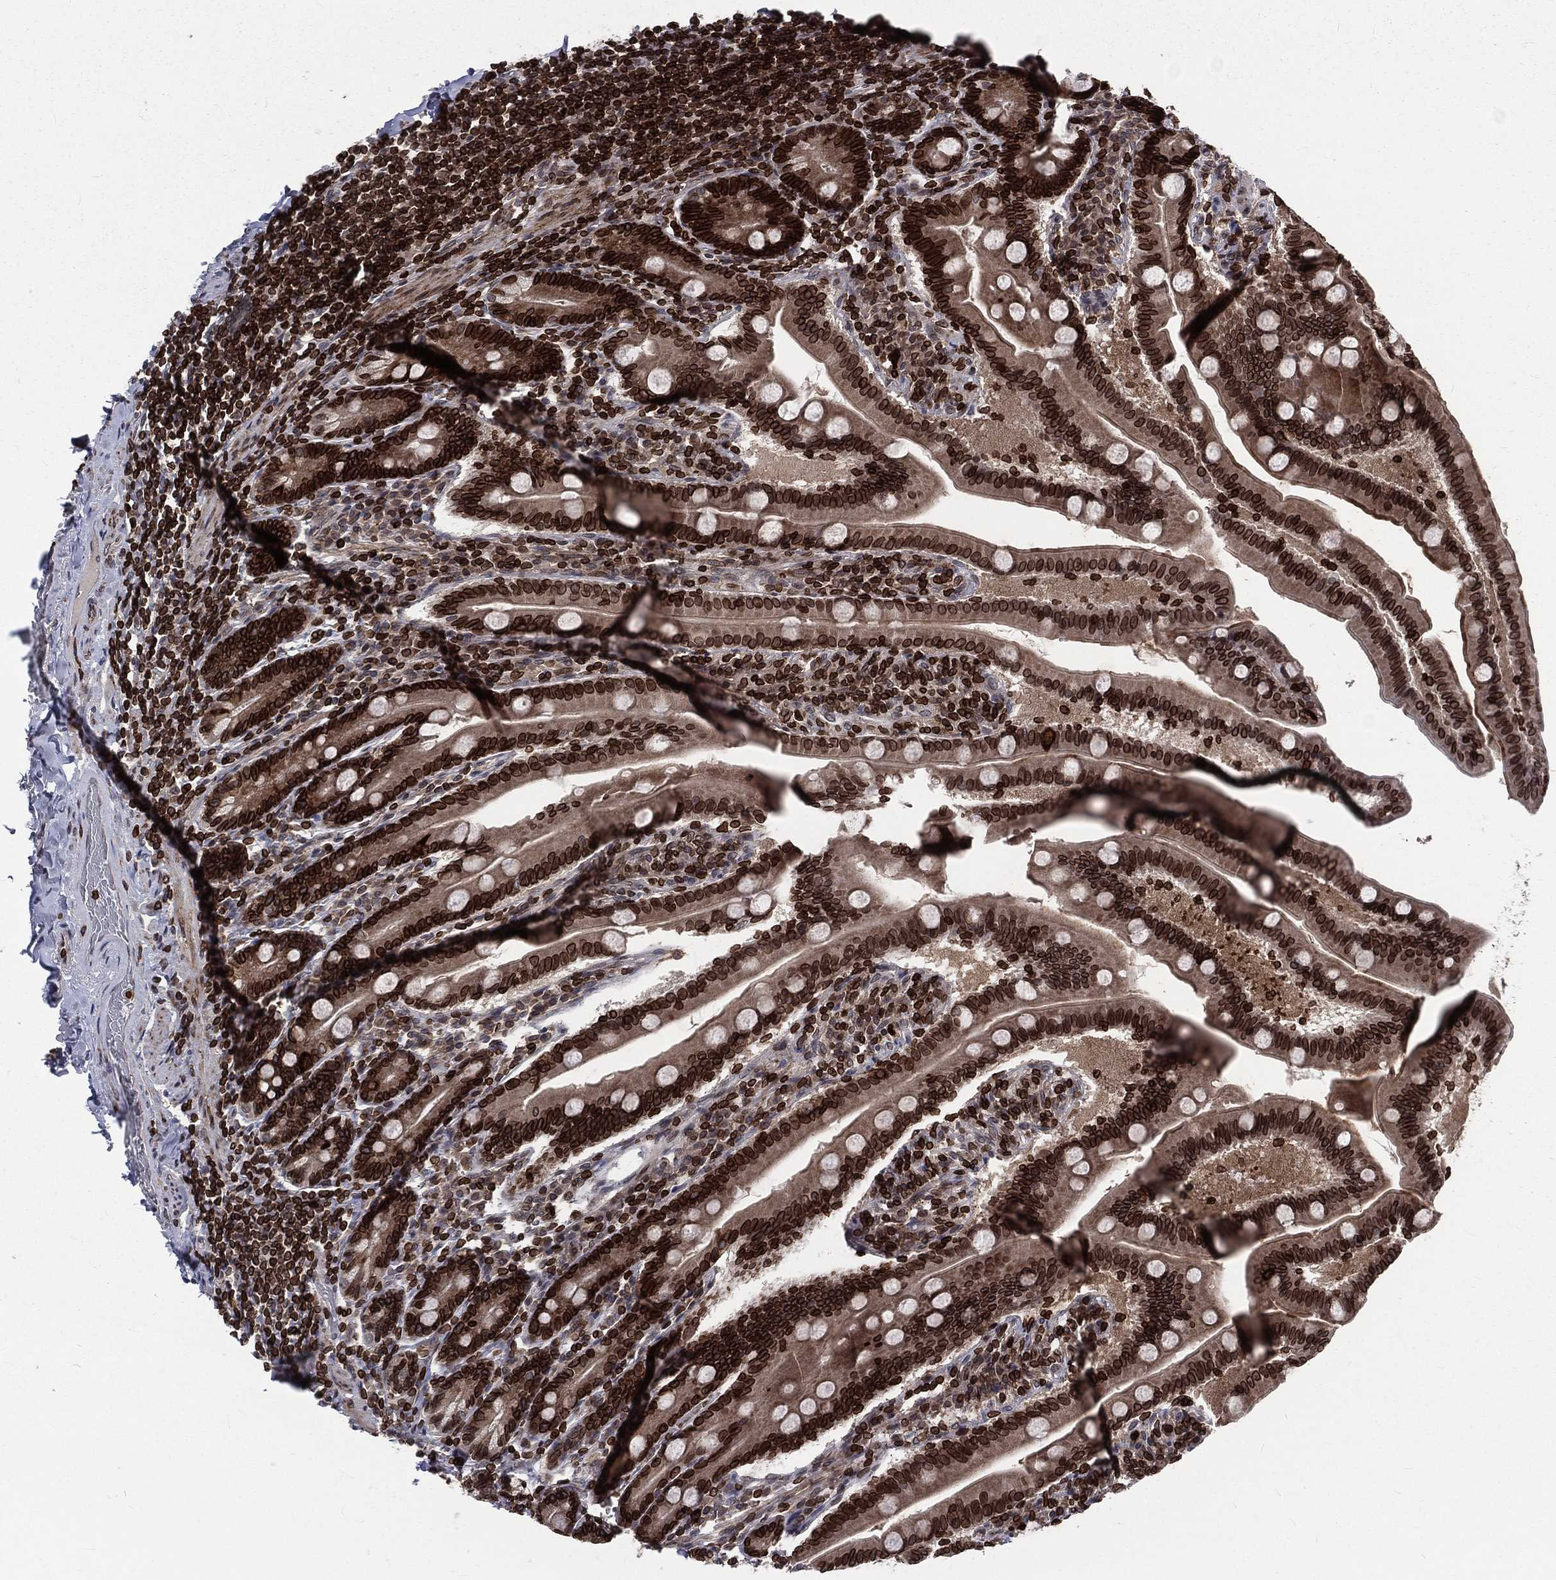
{"staining": {"intensity": "strong", "quantity": ">75%", "location": "cytoplasmic/membranous,nuclear"}, "tissue": "small intestine", "cell_type": "Glandular cells", "image_type": "normal", "snomed": [{"axis": "morphology", "description": "Normal tissue, NOS"}, {"axis": "topography", "description": "Small intestine"}], "caption": "Benign small intestine shows strong cytoplasmic/membranous,nuclear positivity in approximately >75% of glandular cells, visualized by immunohistochemistry.", "gene": "LBR", "patient": {"sex": "male", "age": 66}}